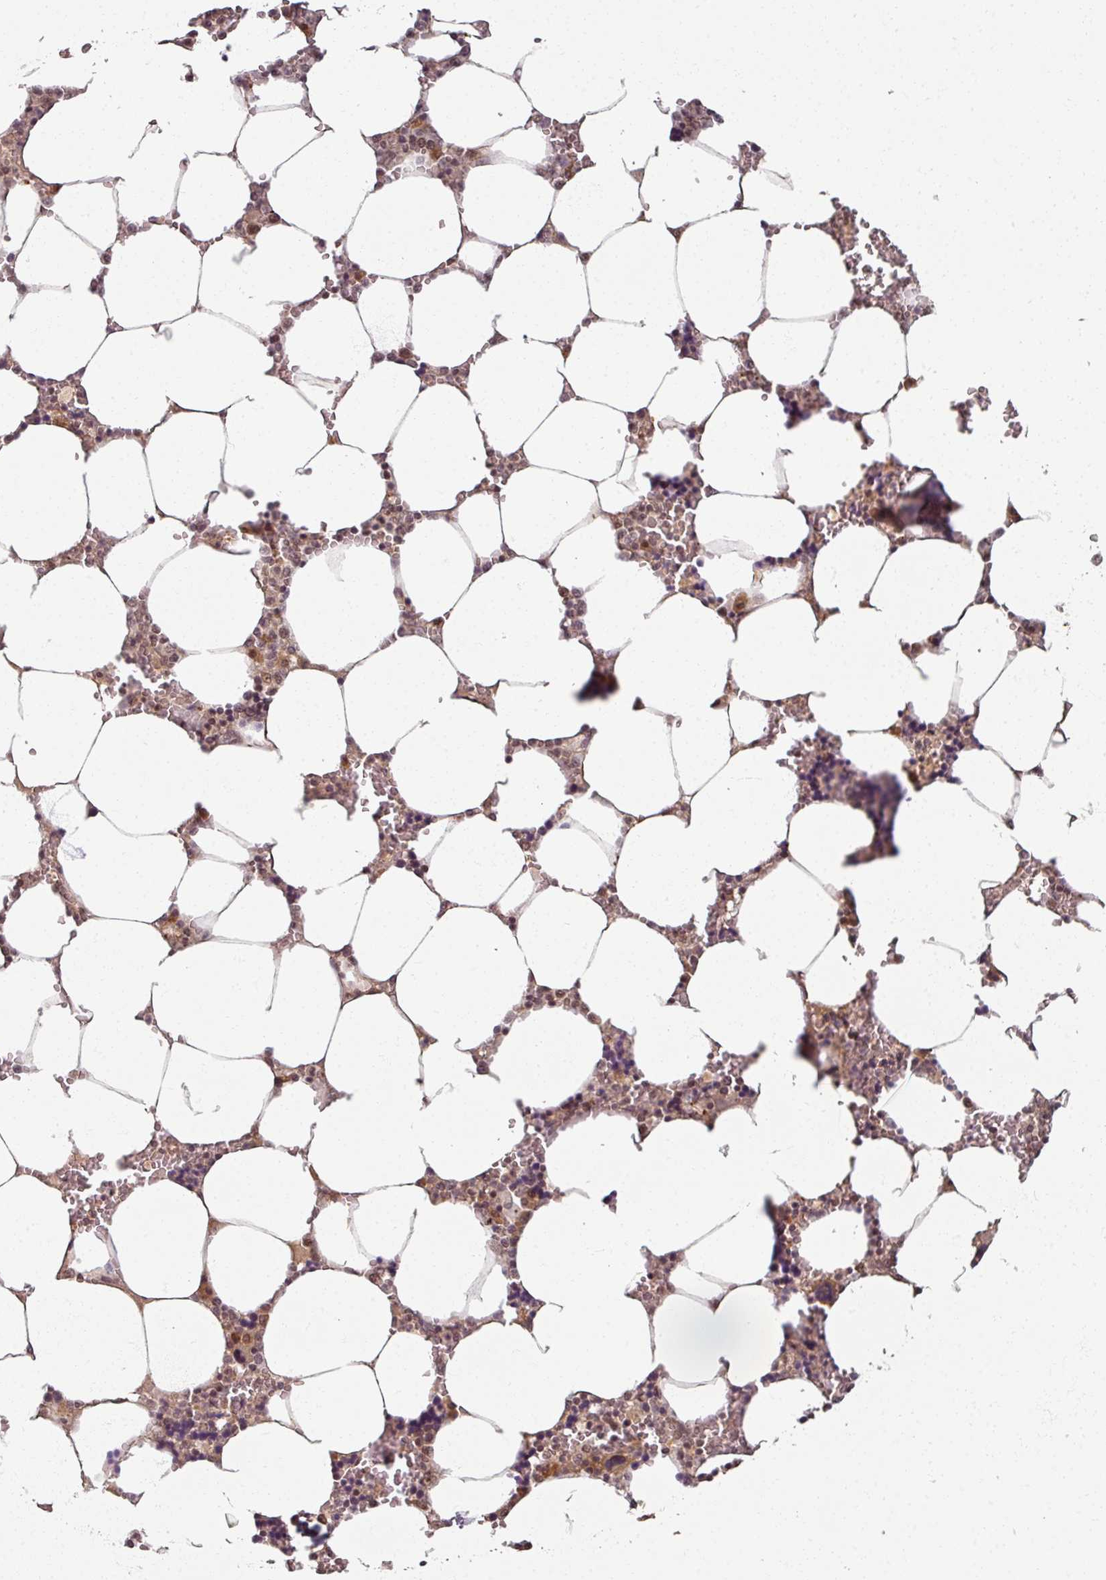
{"staining": {"intensity": "moderate", "quantity": "<25%", "location": "nuclear"}, "tissue": "bone marrow", "cell_type": "Hematopoietic cells", "image_type": "normal", "snomed": [{"axis": "morphology", "description": "Normal tissue, NOS"}, {"axis": "topography", "description": "Bone marrow"}], "caption": "This photomicrograph shows unremarkable bone marrow stained with IHC to label a protein in brown. The nuclear of hematopoietic cells show moderate positivity for the protein. Nuclei are counter-stained blue.", "gene": "POLR2G", "patient": {"sex": "male", "age": 64}}